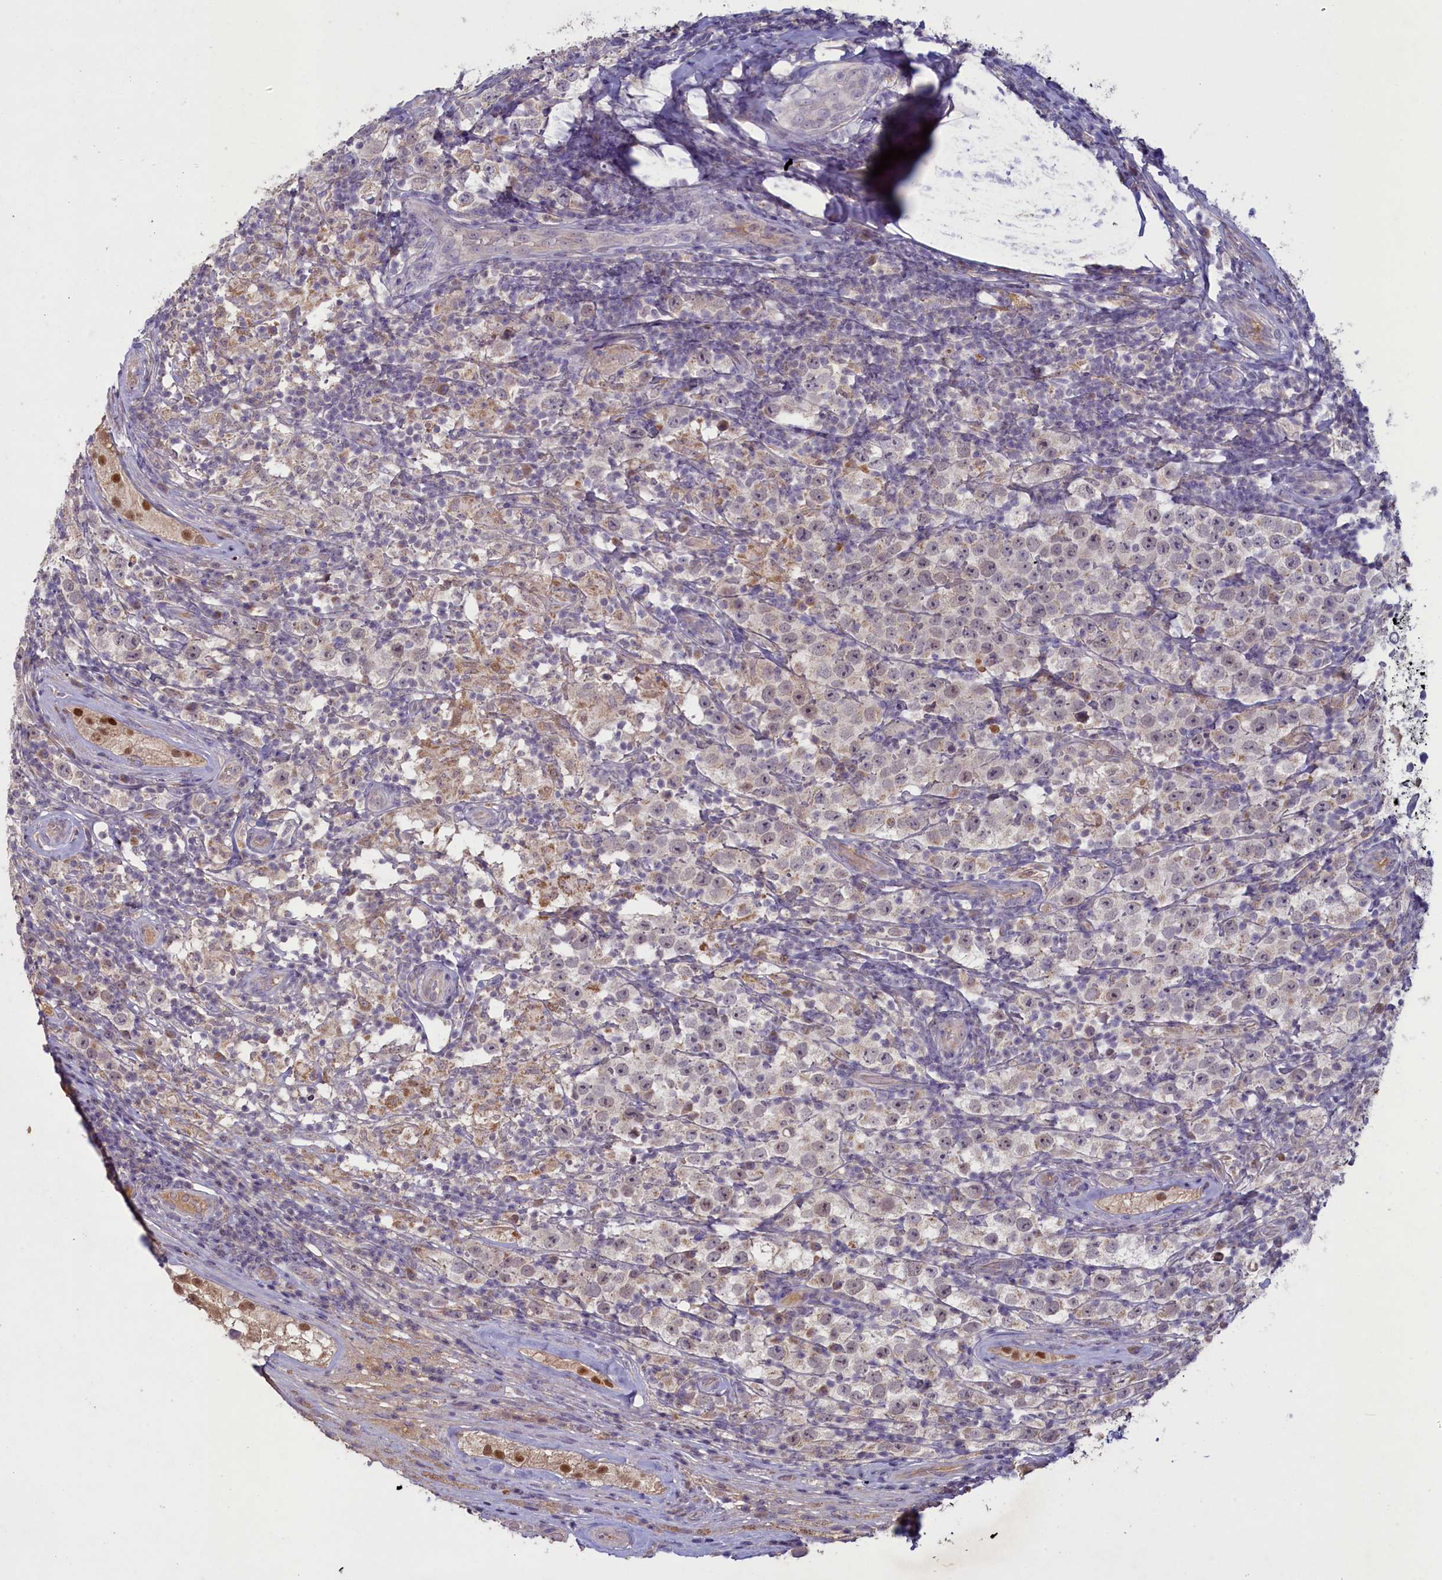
{"staining": {"intensity": "weak", "quantity": "<25%", "location": "cytoplasmic/membranous"}, "tissue": "testis cancer", "cell_type": "Tumor cells", "image_type": "cancer", "snomed": [{"axis": "morphology", "description": "Normal tissue, NOS"}, {"axis": "morphology", "description": "Urothelial carcinoma, High grade"}, {"axis": "morphology", "description": "Seminoma, NOS"}, {"axis": "morphology", "description": "Carcinoma, Embryonal, NOS"}, {"axis": "topography", "description": "Urinary bladder"}, {"axis": "topography", "description": "Testis"}], "caption": "High-grade urothelial carcinoma (testis) was stained to show a protein in brown. There is no significant expression in tumor cells.", "gene": "ATF7IP2", "patient": {"sex": "male", "age": 41}}